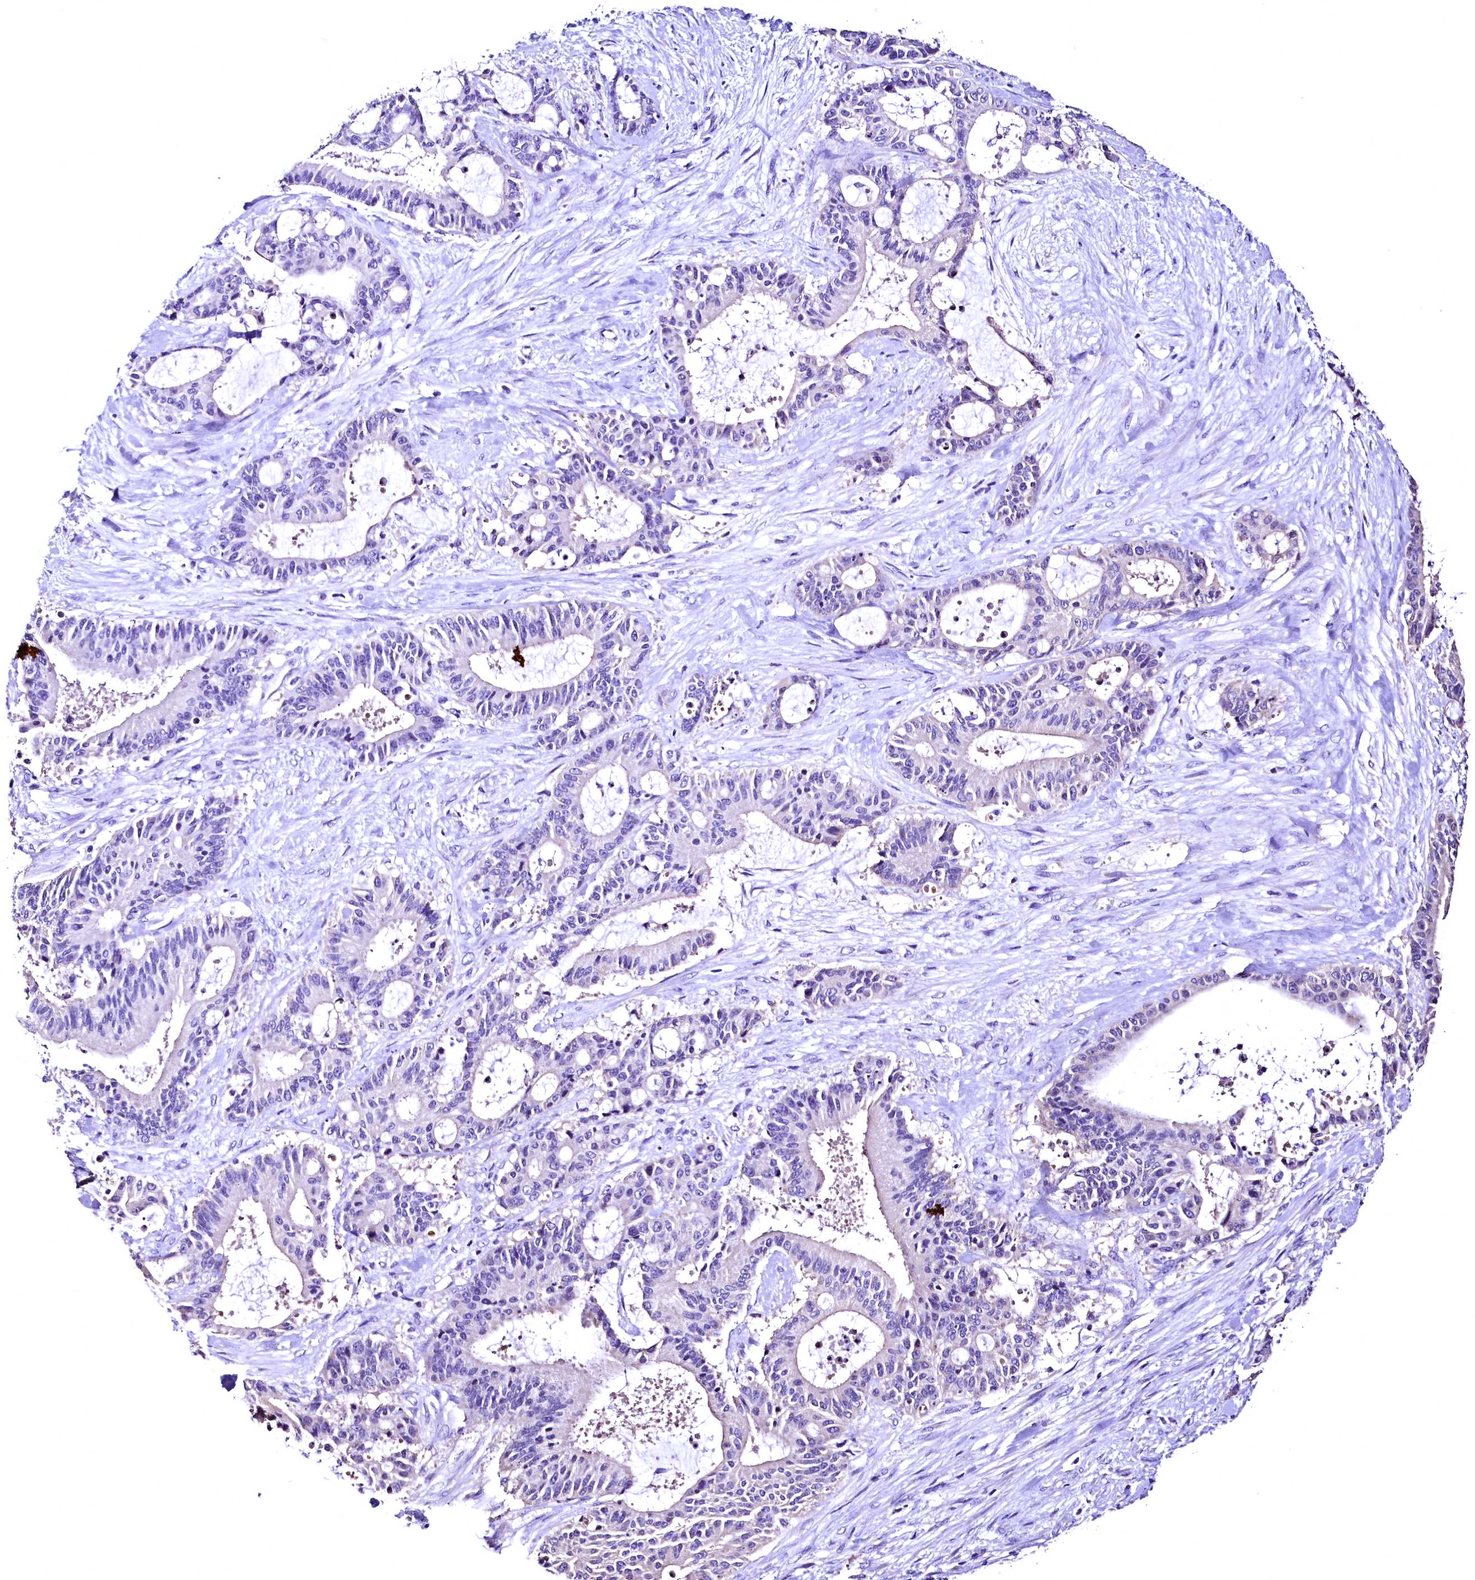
{"staining": {"intensity": "negative", "quantity": "none", "location": "none"}, "tissue": "liver cancer", "cell_type": "Tumor cells", "image_type": "cancer", "snomed": [{"axis": "morphology", "description": "Normal tissue, NOS"}, {"axis": "morphology", "description": "Cholangiocarcinoma"}, {"axis": "topography", "description": "Liver"}, {"axis": "topography", "description": "Peripheral nerve tissue"}], "caption": "High power microscopy histopathology image of an immunohistochemistry micrograph of liver cholangiocarcinoma, revealing no significant staining in tumor cells.", "gene": "LRSAM1", "patient": {"sex": "female", "age": 73}}